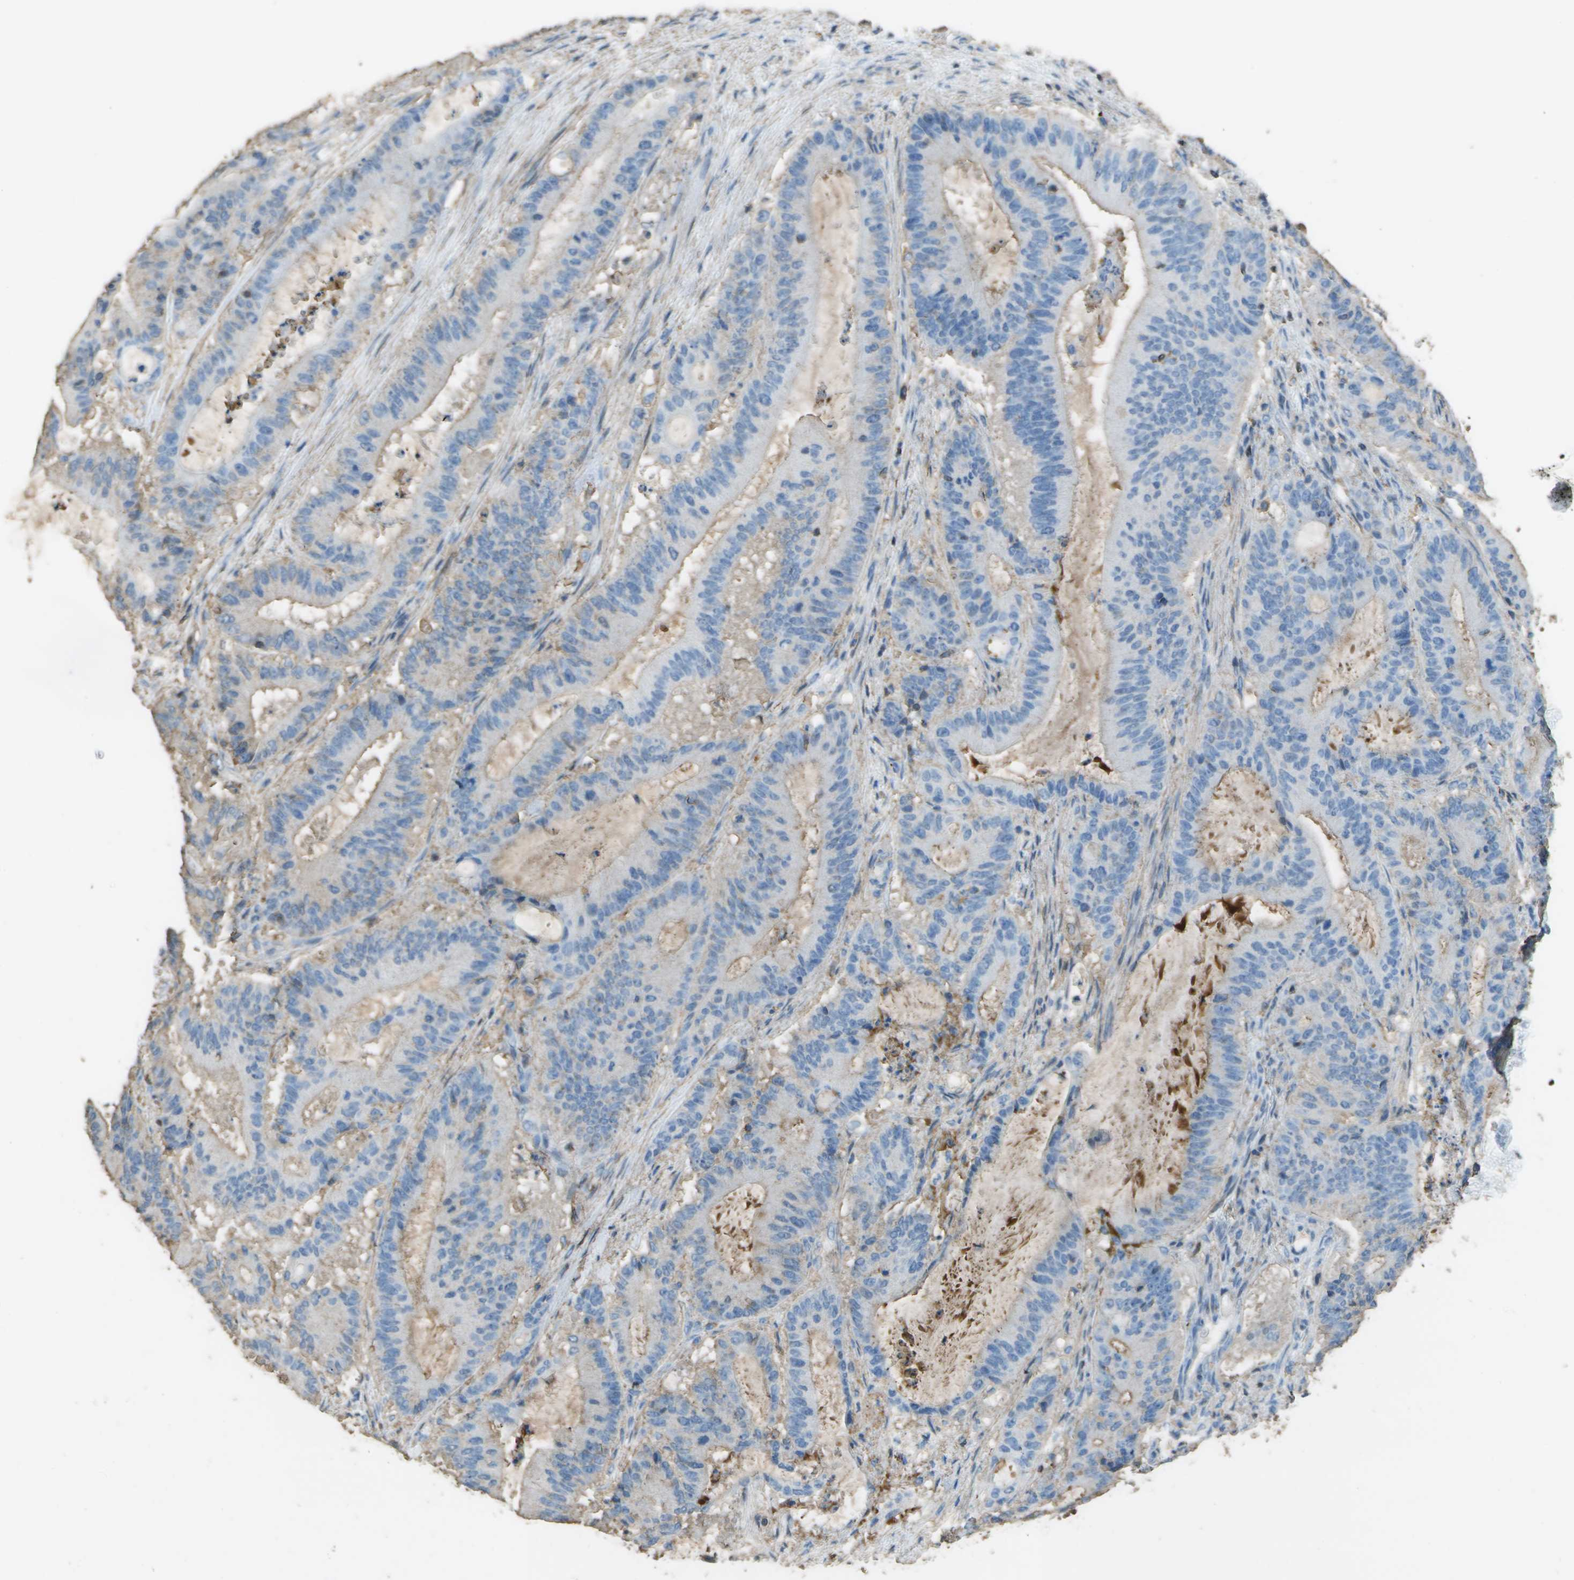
{"staining": {"intensity": "negative", "quantity": "none", "location": "none"}, "tissue": "liver cancer", "cell_type": "Tumor cells", "image_type": "cancer", "snomed": [{"axis": "morphology", "description": "Cholangiocarcinoma"}, {"axis": "topography", "description": "Liver"}], "caption": "Immunohistochemistry image of human cholangiocarcinoma (liver) stained for a protein (brown), which exhibits no staining in tumor cells.", "gene": "CYP4F11", "patient": {"sex": "female", "age": 73}}